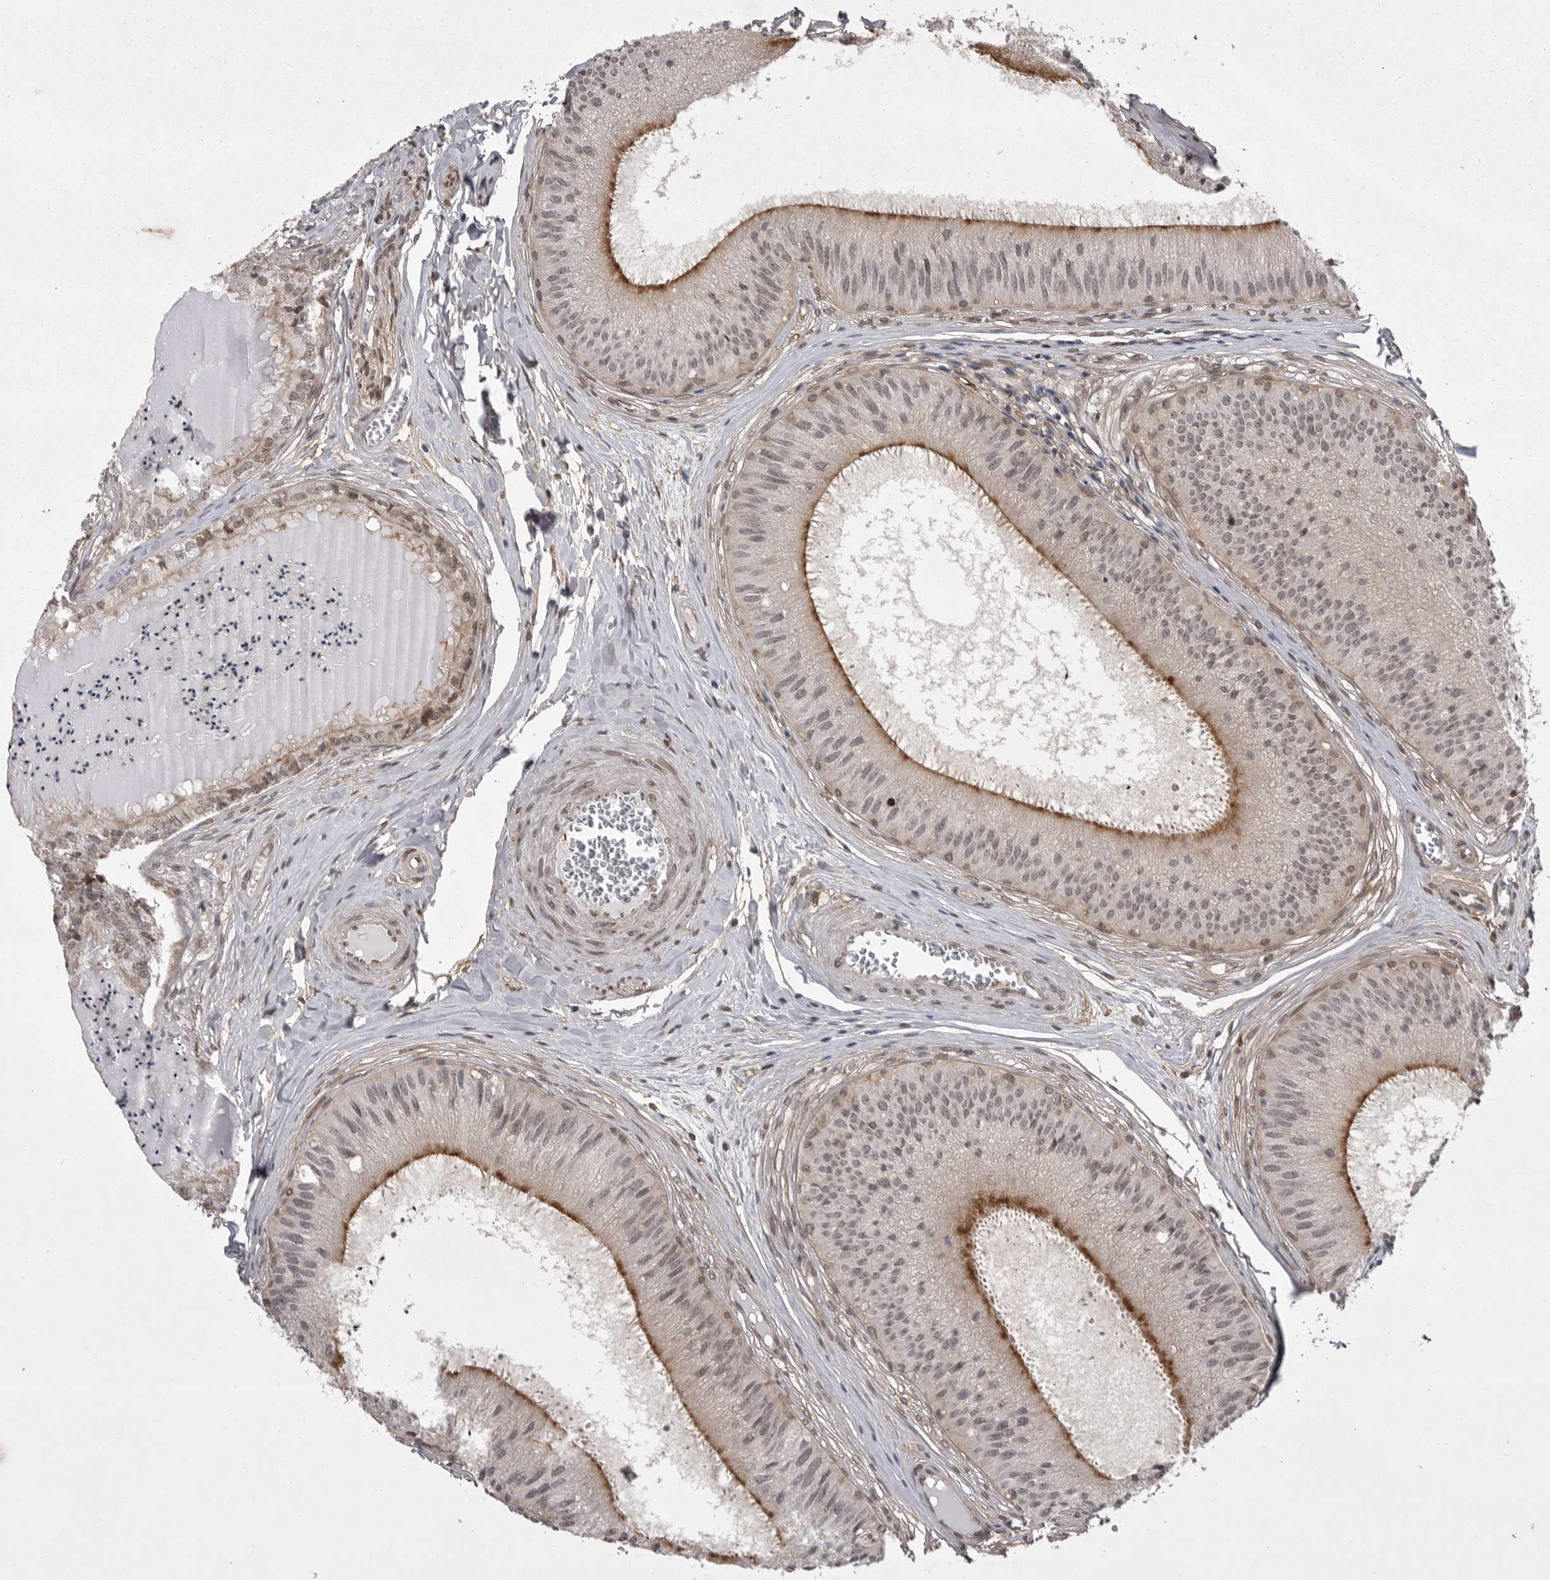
{"staining": {"intensity": "moderate", "quantity": "25%-75%", "location": "cytoplasmic/membranous,nuclear"}, "tissue": "epididymis", "cell_type": "Glandular cells", "image_type": "normal", "snomed": [{"axis": "morphology", "description": "Normal tissue, NOS"}, {"axis": "topography", "description": "Epididymis"}], "caption": "A high-resolution photomicrograph shows IHC staining of unremarkable epididymis, which displays moderate cytoplasmic/membranous,nuclear expression in about 25%-75% of glandular cells. The staining was performed using DAB (3,3'-diaminobenzidine), with brown indicating positive protein expression. Nuclei are stained blue with hematoxylin.", "gene": "ABL1", "patient": {"sex": "male", "age": 31}}